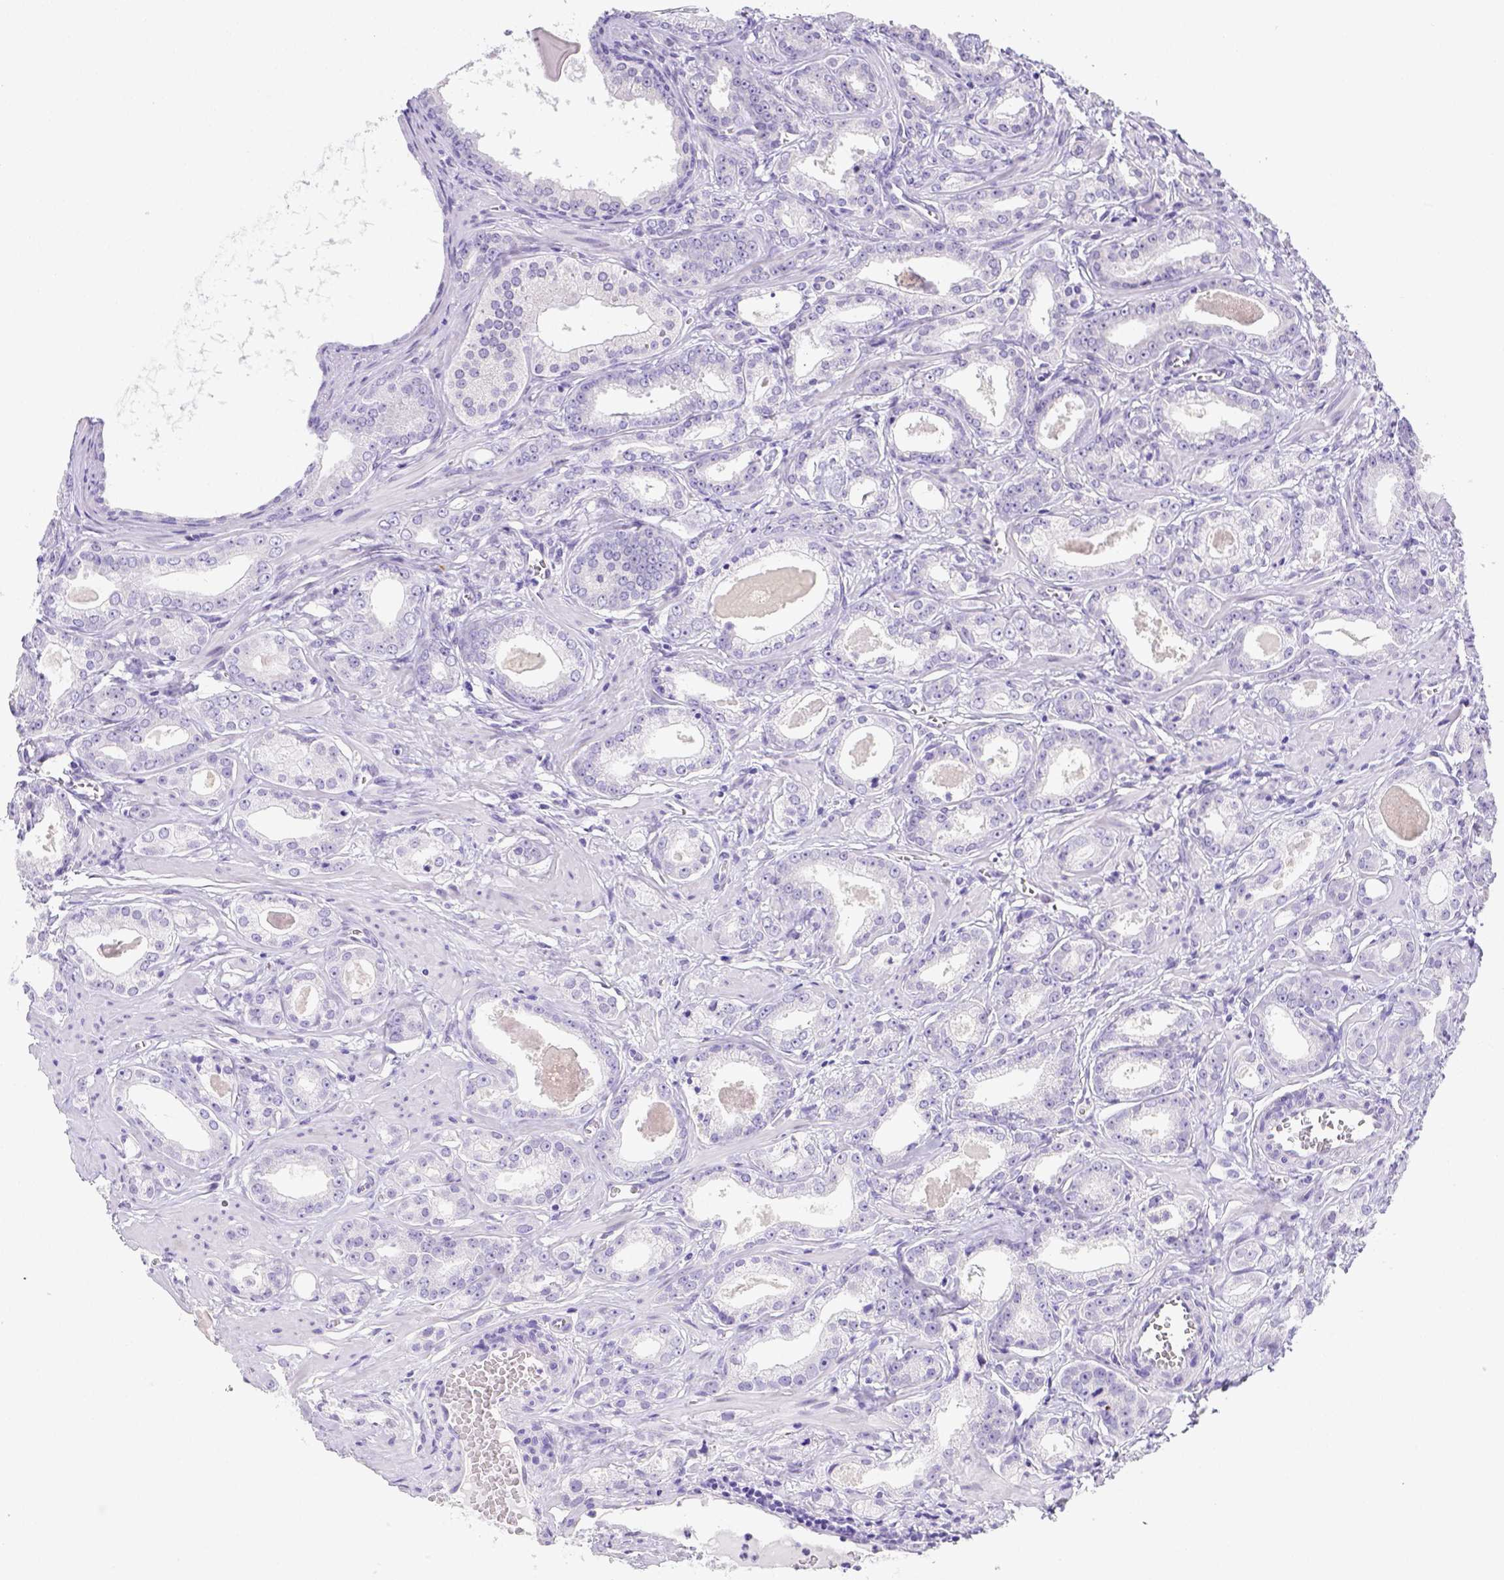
{"staining": {"intensity": "negative", "quantity": "none", "location": "none"}, "tissue": "prostate cancer", "cell_type": "Tumor cells", "image_type": "cancer", "snomed": [{"axis": "morphology", "description": "Adenocarcinoma, NOS"}, {"axis": "morphology", "description": "Adenocarcinoma, Low grade"}, {"axis": "topography", "description": "Prostate"}], "caption": "Tumor cells are negative for brown protein staining in prostate cancer.", "gene": "ARHGAP36", "patient": {"sex": "male", "age": 64}}